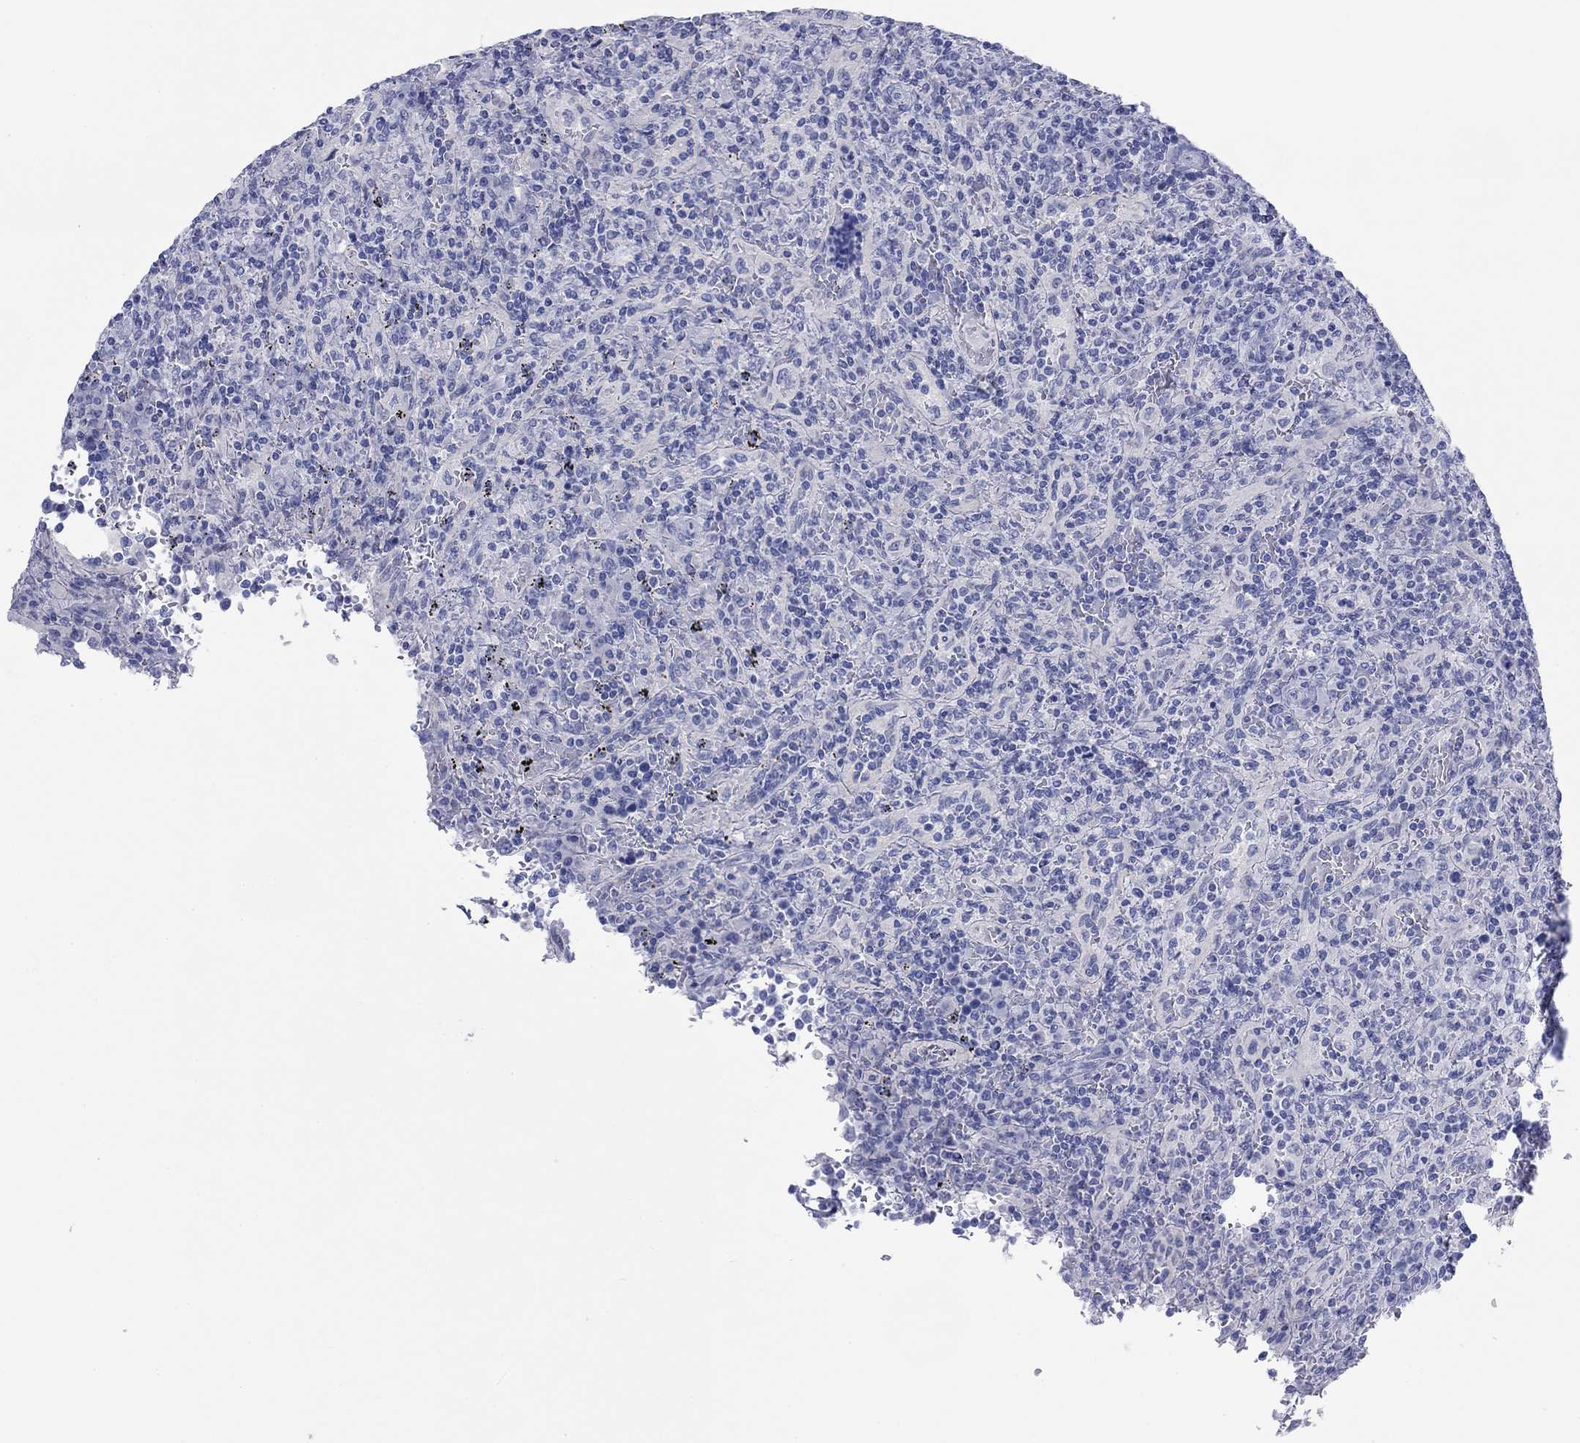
{"staining": {"intensity": "negative", "quantity": "none", "location": "none"}, "tissue": "lymphoma", "cell_type": "Tumor cells", "image_type": "cancer", "snomed": [{"axis": "morphology", "description": "Malignant lymphoma, non-Hodgkin's type, Low grade"}, {"axis": "topography", "description": "Spleen"}], "caption": "An IHC histopathology image of lymphoma is shown. There is no staining in tumor cells of lymphoma.", "gene": "ATP1B1", "patient": {"sex": "male", "age": 62}}